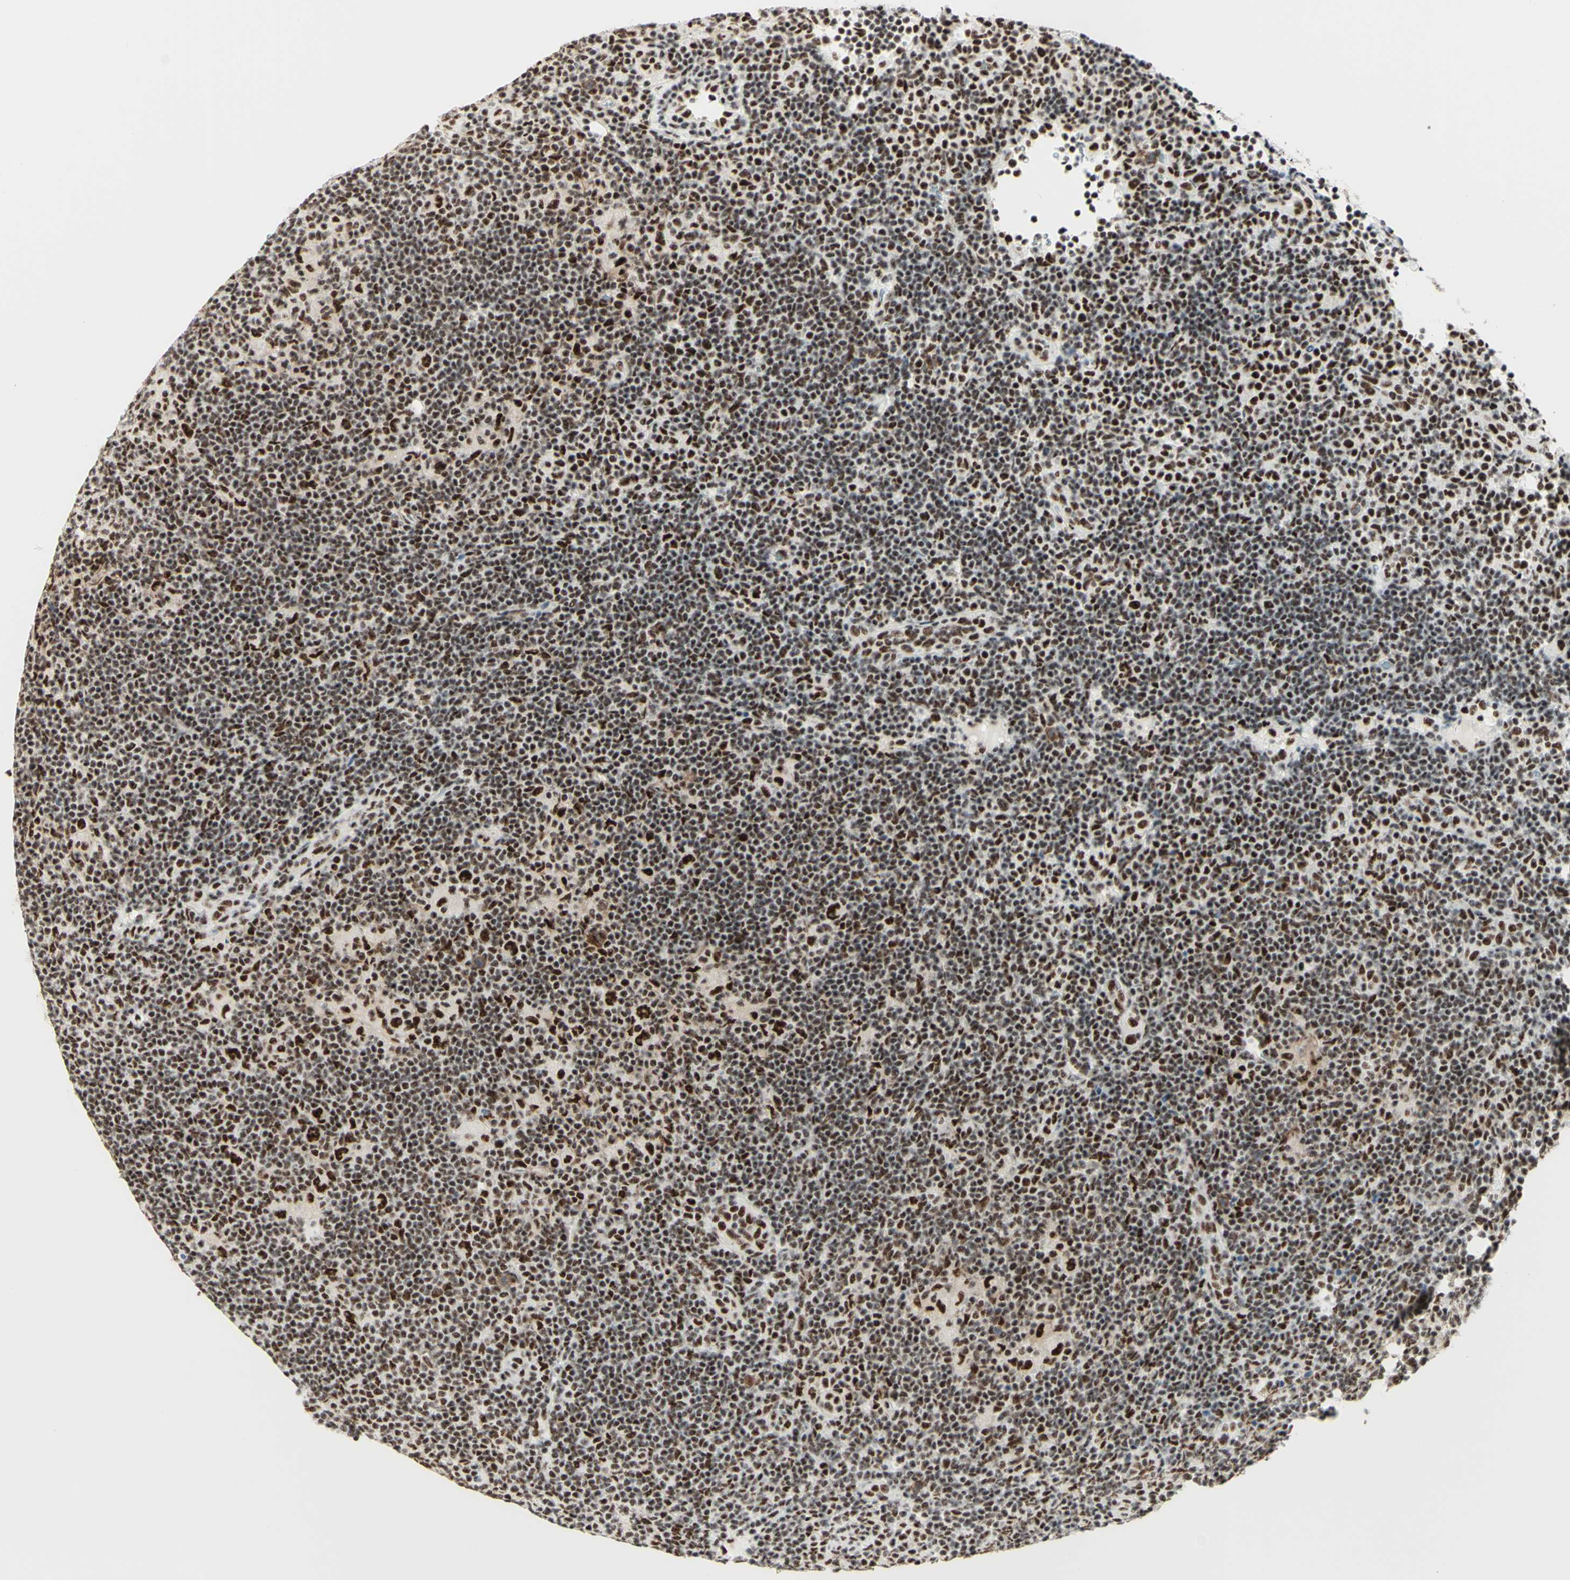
{"staining": {"intensity": "strong", "quantity": ">75%", "location": "nuclear"}, "tissue": "lymphoma", "cell_type": "Tumor cells", "image_type": "cancer", "snomed": [{"axis": "morphology", "description": "Hodgkin's disease, NOS"}, {"axis": "topography", "description": "Lymph node"}], "caption": "Lymphoma was stained to show a protein in brown. There is high levels of strong nuclear staining in approximately >75% of tumor cells. (IHC, brightfield microscopy, high magnification).", "gene": "WTAP", "patient": {"sex": "female", "age": 57}}